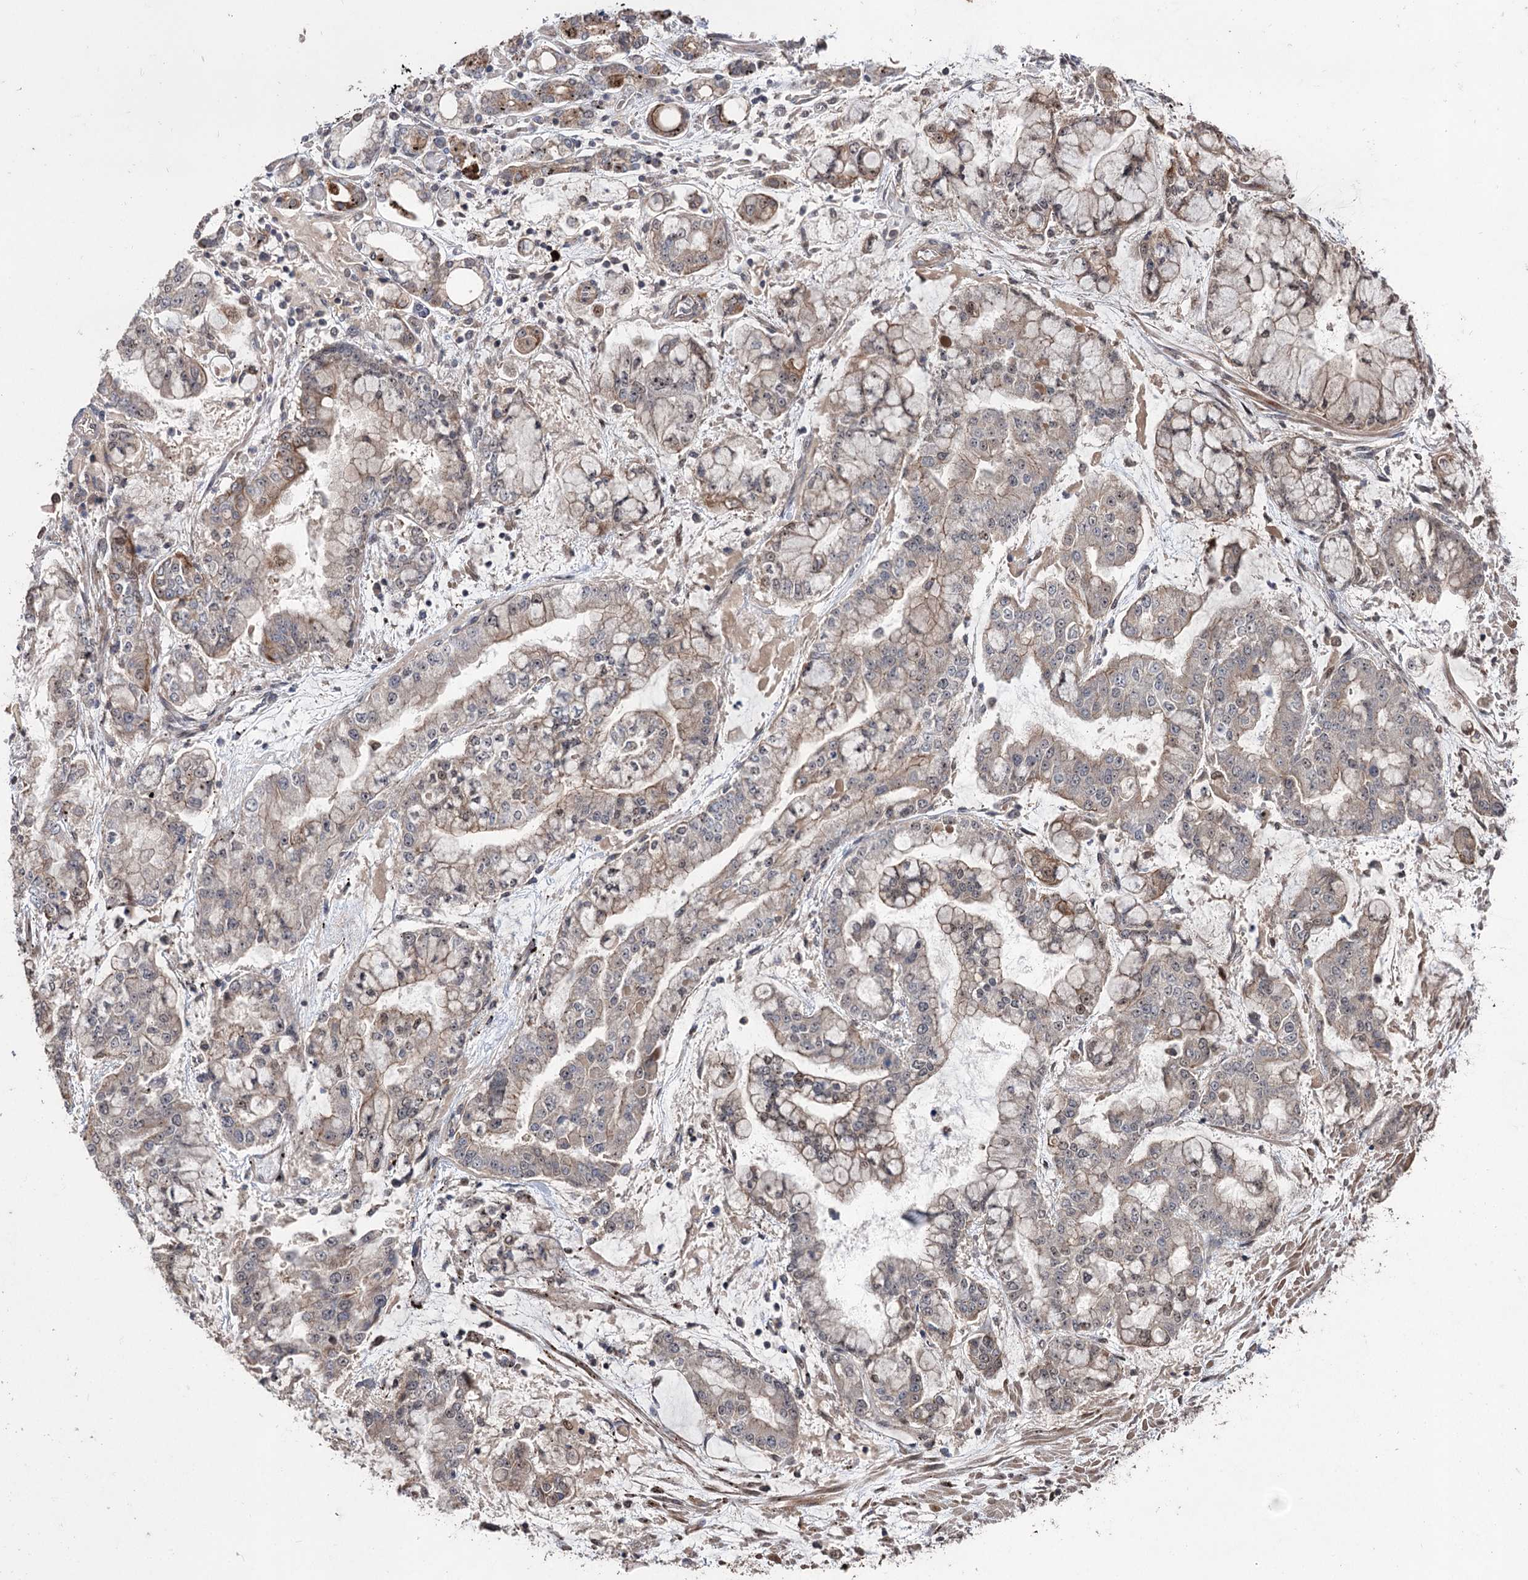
{"staining": {"intensity": "weak", "quantity": ">75%", "location": "cytoplasmic/membranous,nuclear"}, "tissue": "stomach cancer", "cell_type": "Tumor cells", "image_type": "cancer", "snomed": [{"axis": "morphology", "description": "Normal tissue, NOS"}, {"axis": "morphology", "description": "Adenocarcinoma, NOS"}, {"axis": "topography", "description": "Stomach, upper"}, {"axis": "topography", "description": "Stomach"}], "caption": "Human stomach cancer stained for a protein (brown) displays weak cytoplasmic/membranous and nuclear positive positivity in approximately >75% of tumor cells.", "gene": "CPNE8", "patient": {"sex": "male", "age": 76}}